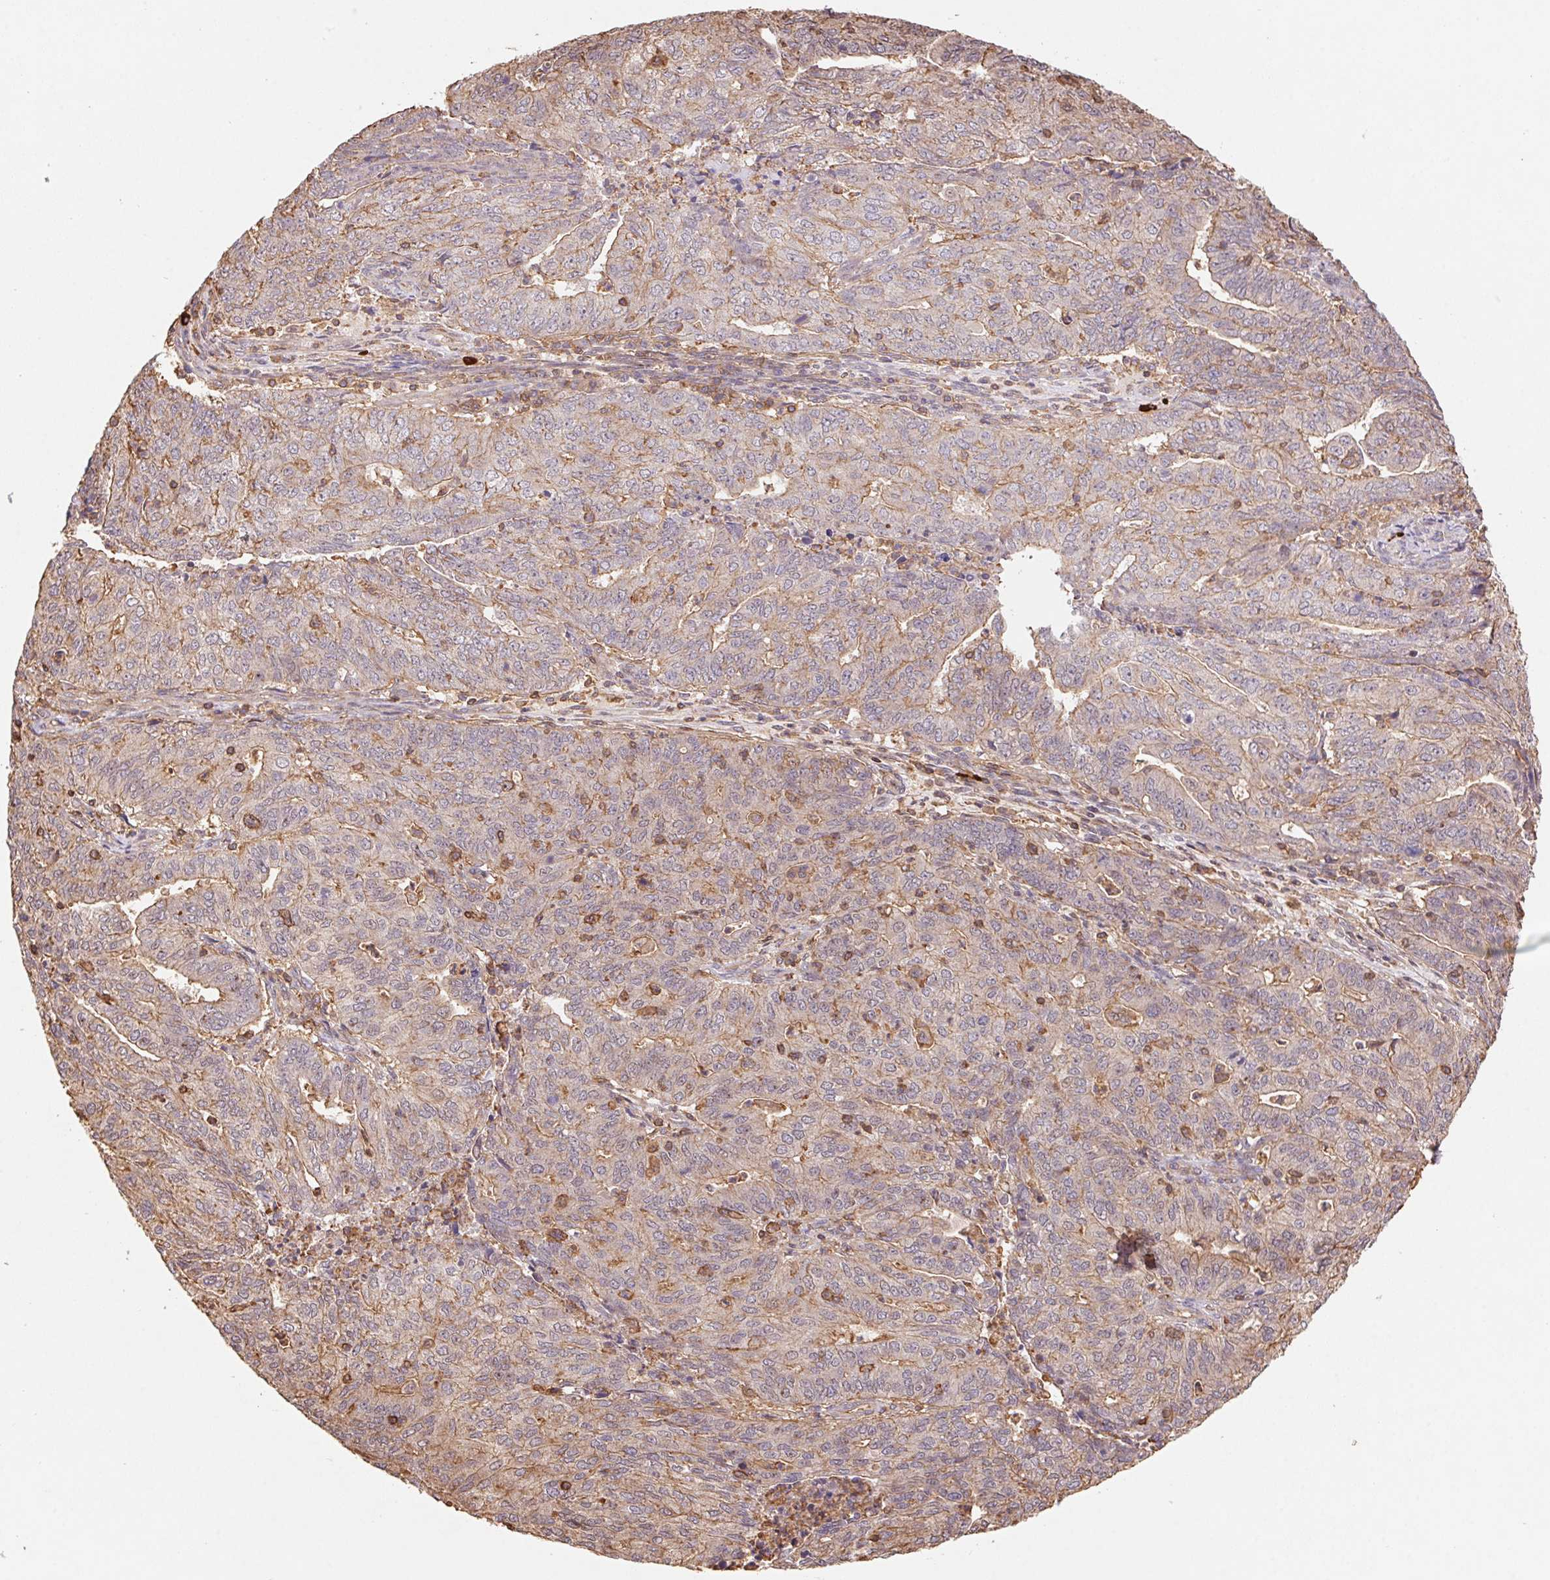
{"staining": {"intensity": "weak", "quantity": "25%-75%", "location": "cytoplasmic/membranous"}, "tissue": "endometrial cancer", "cell_type": "Tumor cells", "image_type": "cancer", "snomed": [{"axis": "morphology", "description": "Adenocarcinoma, NOS"}, {"axis": "topography", "description": "Endometrium"}], "caption": "Protein analysis of endometrial cancer tissue shows weak cytoplasmic/membranous positivity in approximately 25%-75% of tumor cells.", "gene": "ATG10", "patient": {"sex": "female", "age": 82}}